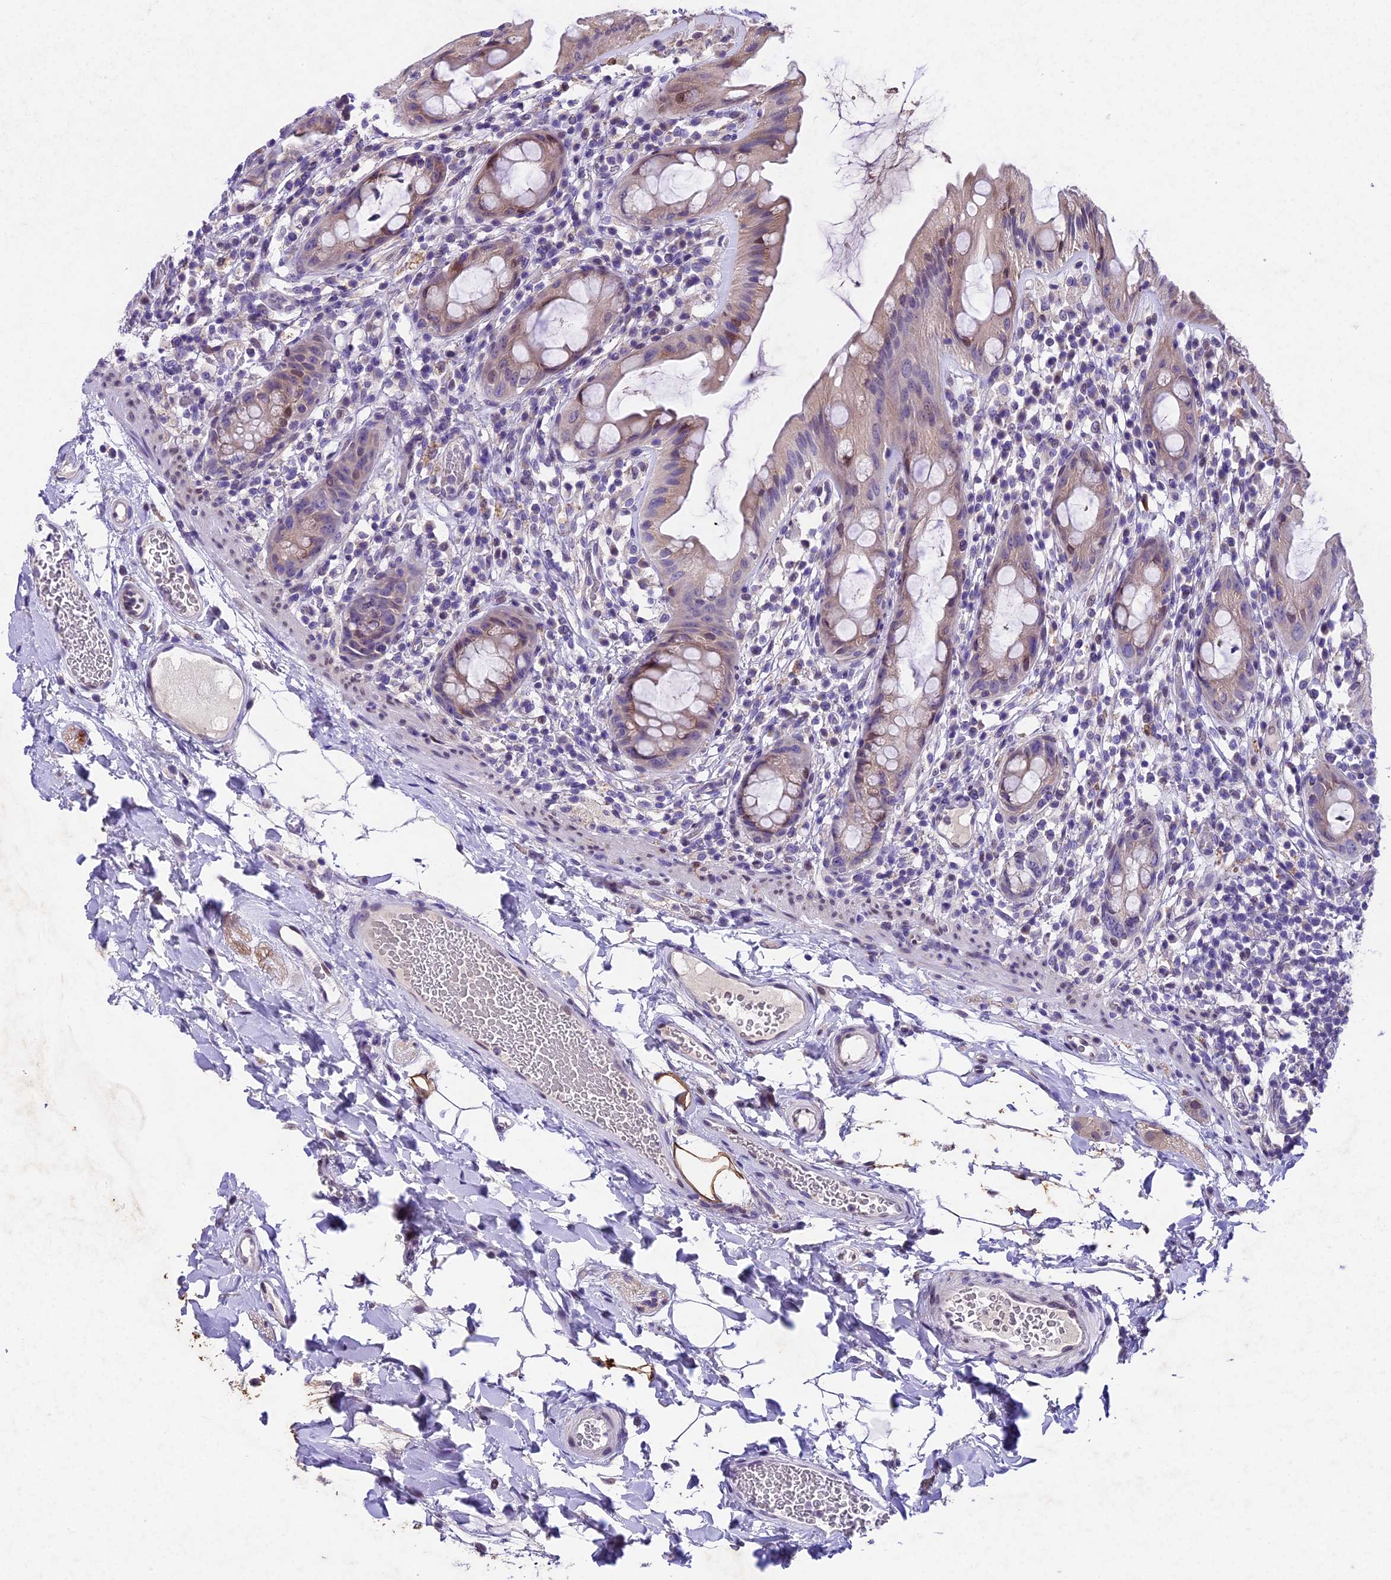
{"staining": {"intensity": "moderate", "quantity": "25%-75%", "location": "cytoplasmic/membranous"}, "tissue": "rectum", "cell_type": "Glandular cells", "image_type": "normal", "snomed": [{"axis": "morphology", "description": "Normal tissue, NOS"}, {"axis": "topography", "description": "Rectum"}], "caption": "Human rectum stained for a protein (brown) reveals moderate cytoplasmic/membranous positive staining in about 25%-75% of glandular cells.", "gene": "IFT140", "patient": {"sex": "female", "age": 57}}